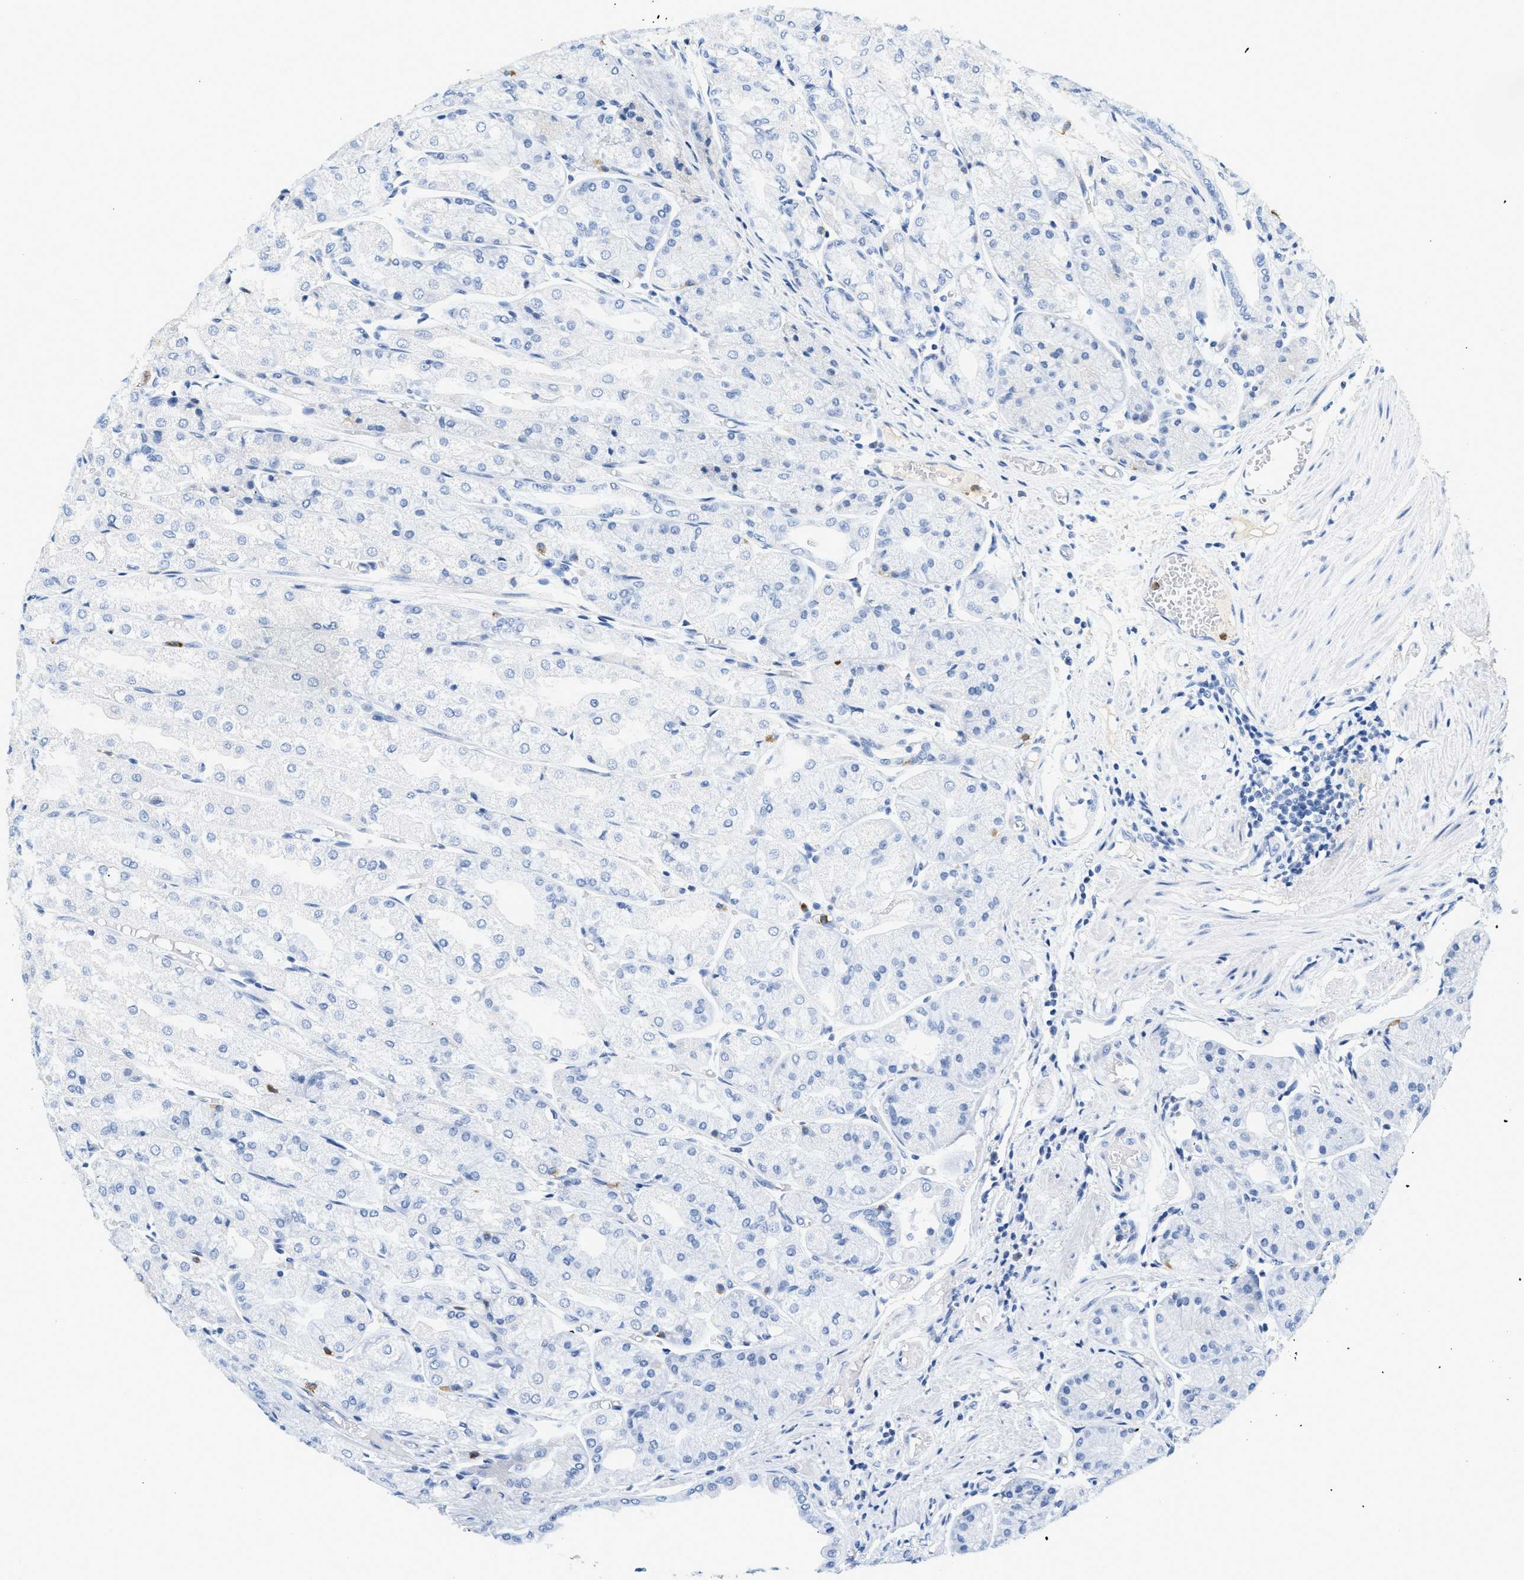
{"staining": {"intensity": "moderate", "quantity": "<25%", "location": "cytoplasmic/membranous"}, "tissue": "stomach", "cell_type": "Glandular cells", "image_type": "normal", "snomed": [{"axis": "morphology", "description": "Normal tissue, NOS"}, {"axis": "topography", "description": "Stomach, upper"}], "caption": "The image demonstrates staining of normal stomach, revealing moderate cytoplasmic/membranous protein staining (brown color) within glandular cells. The staining is performed using DAB (3,3'-diaminobenzidine) brown chromogen to label protein expression. The nuclei are counter-stained blue using hematoxylin.", "gene": "LCN2", "patient": {"sex": "male", "age": 72}}